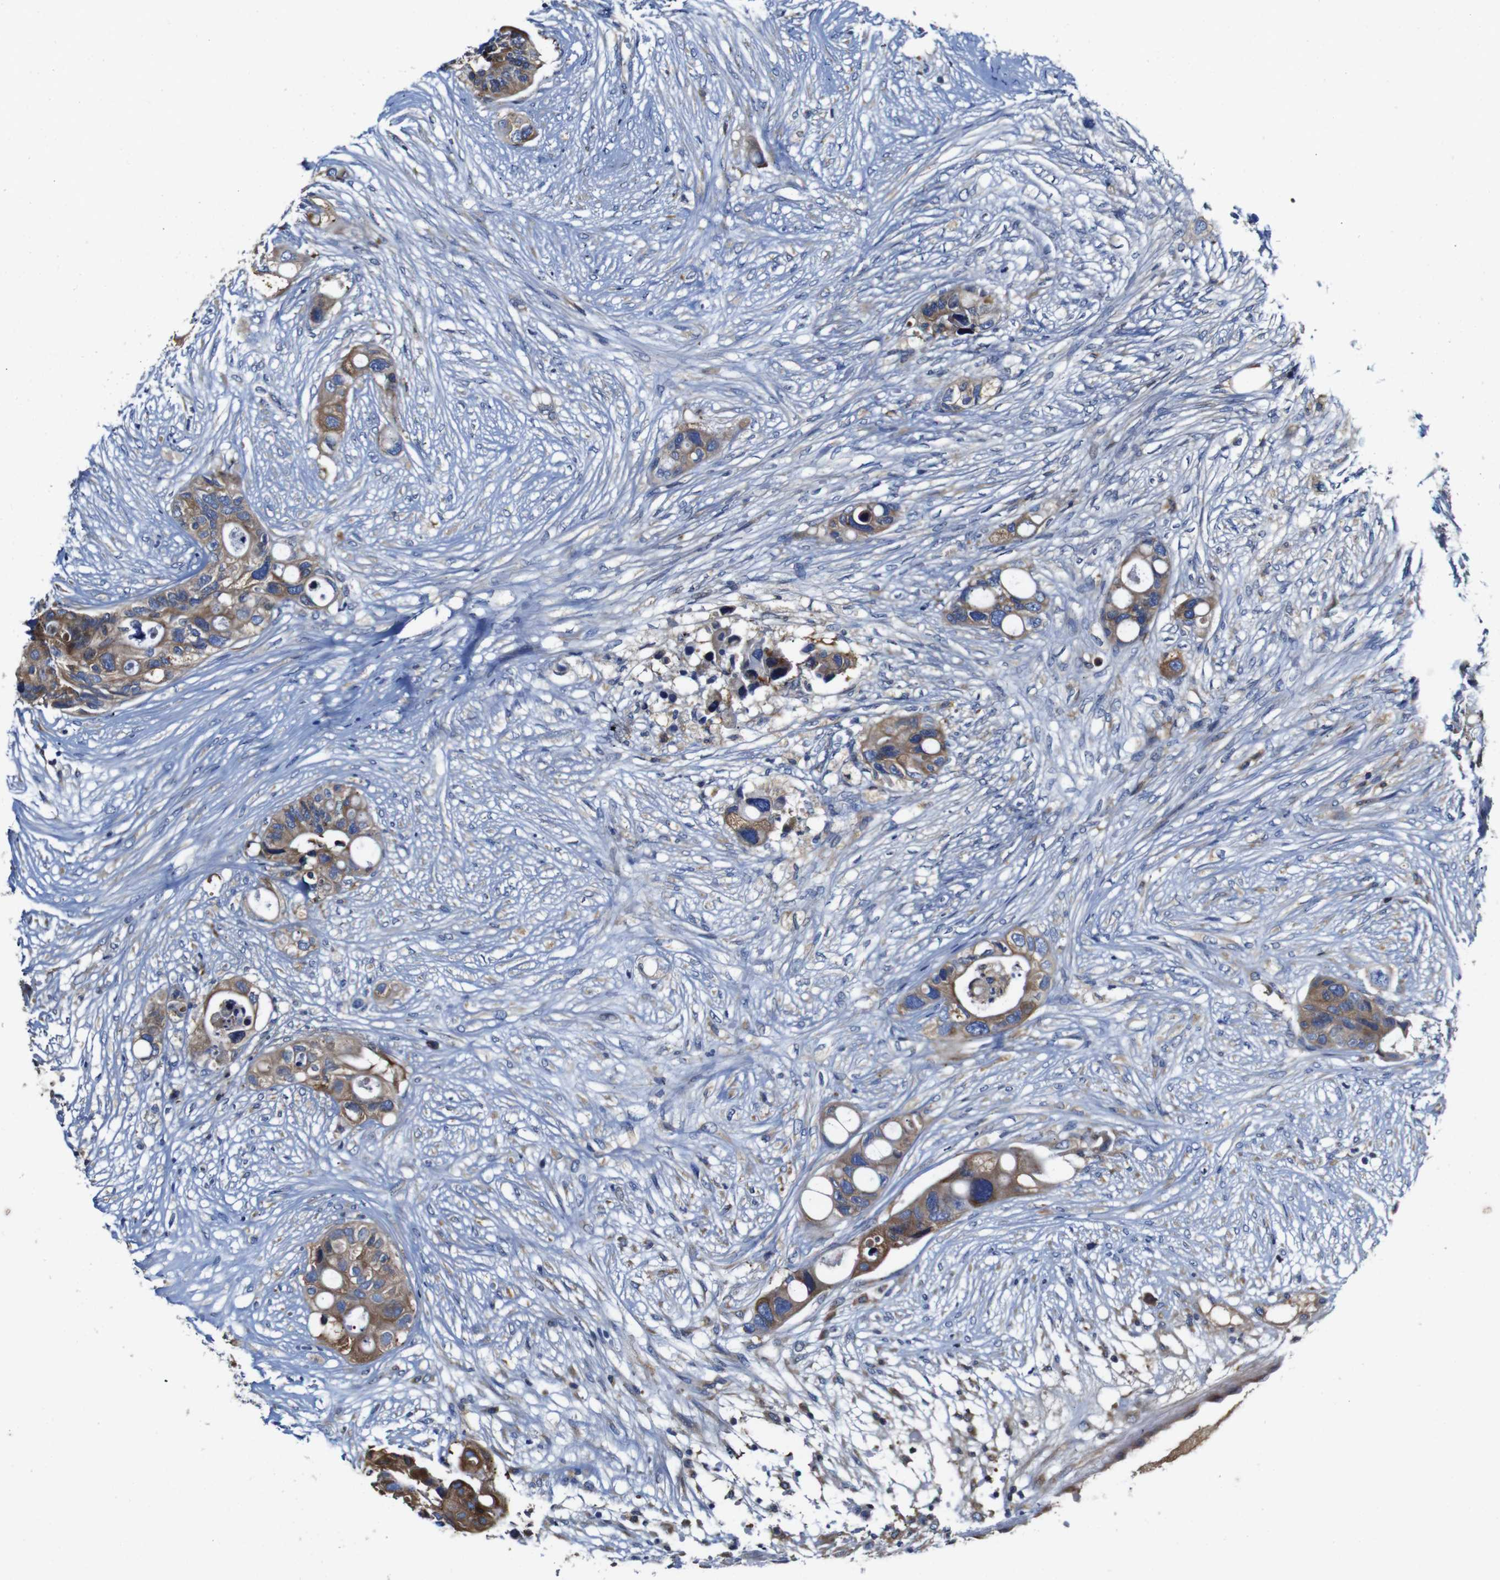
{"staining": {"intensity": "moderate", "quantity": ">75%", "location": "cytoplasmic/membranous"}, "tissue": "colorectal cancer", "cell_type": "Tumor cells", "image_type": "cancer", "snomed": [{"axis": "morphology", "description": "Adenocarcinoma, NOS"}, {"axis": "topography", "description": "Colon"}], "caption": "Adenocarcinoma (colorectal) stained with a brown dye shows moderate cytoplasmic/membranous positive positivity in about >75% of tumor cells.", "gene": "CLCC1", "patient": {"sex": "female", "age": 57}}